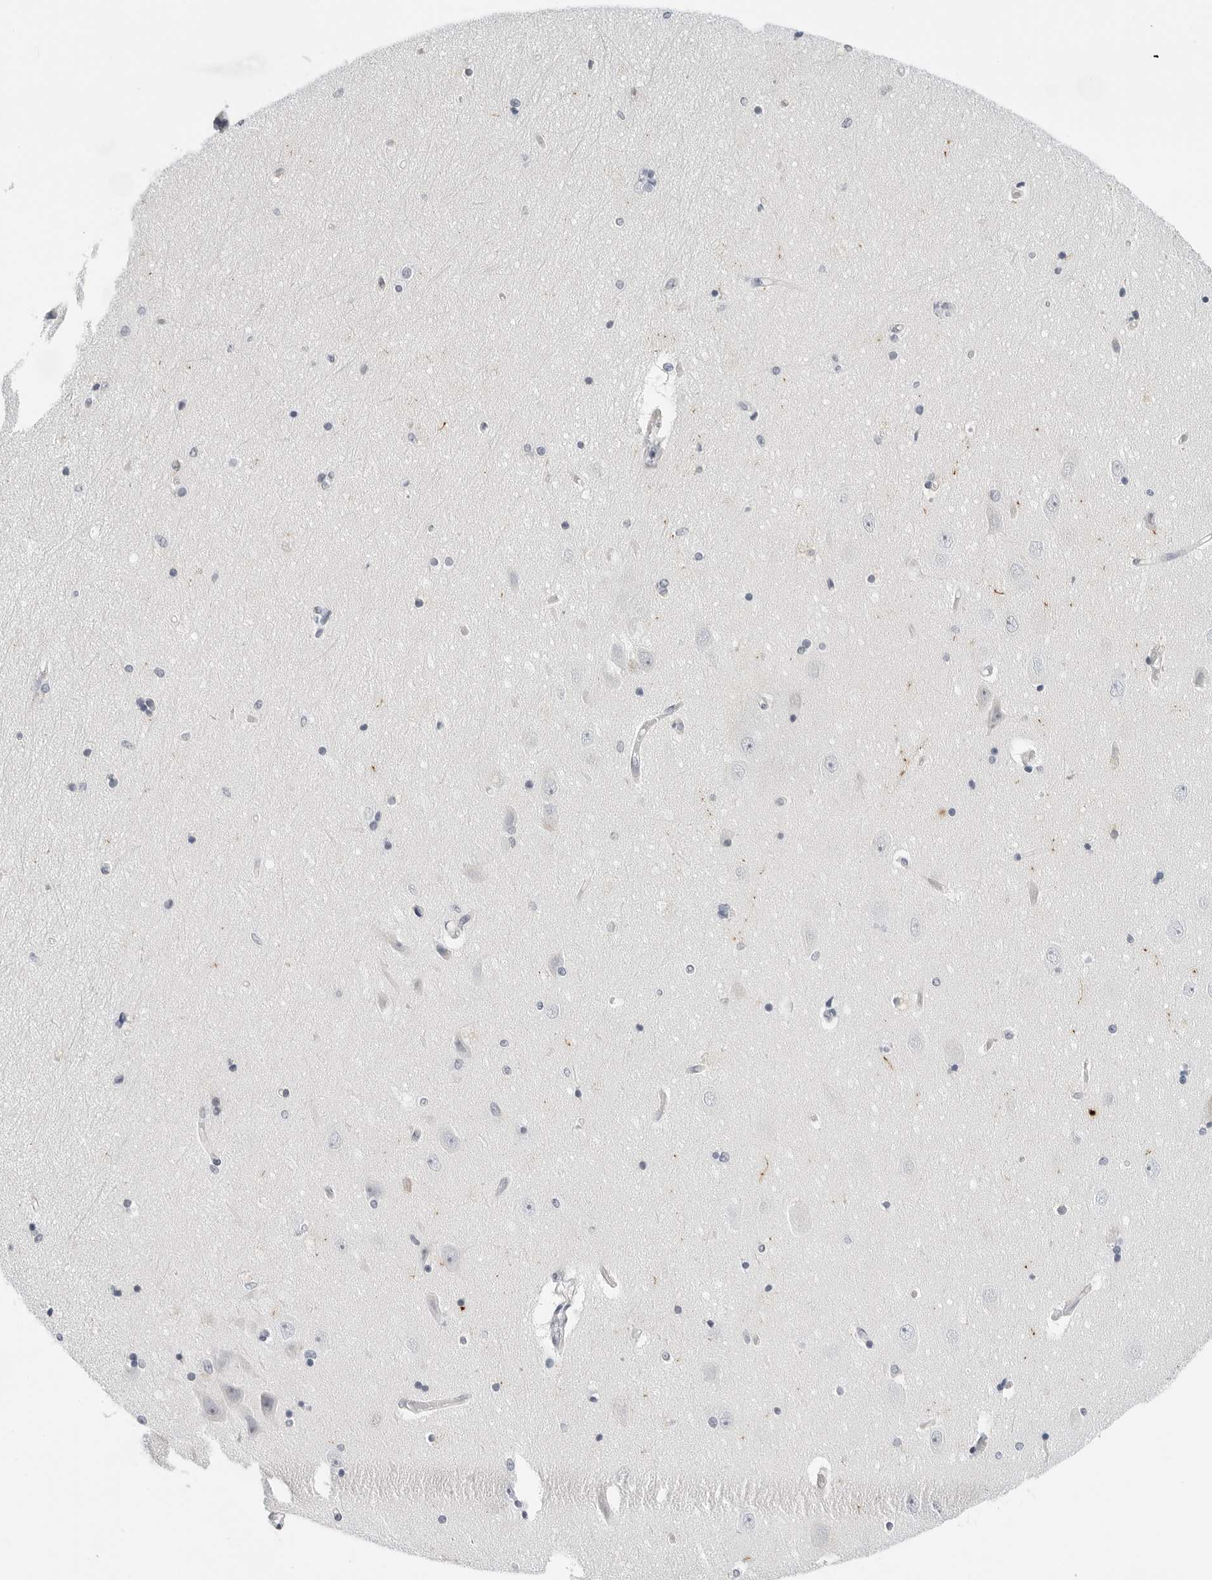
{"staining": {"intensity": "negative", "quantity": "none", "location": "none"}, "tissue": "hippocampus", "cell_type": "Glial cells", "image_type": "normal", "snomed": [{"axis": "morphology", "description": "Normal tissue, NOS"}, {"axis": "topography", "description": "Hippocampus"}], "caption": "An IHC micrograph of benign hippocampus is shown. There is no staining in glial cells of hippocampus. The staining is performed using DAB (3,3'-diaminobenzidine) brown chromogen with nuclei counter-stained in using hematoxylin.", "gene": "HSPB7", "patient": {"sex": "female", "age": 54}}